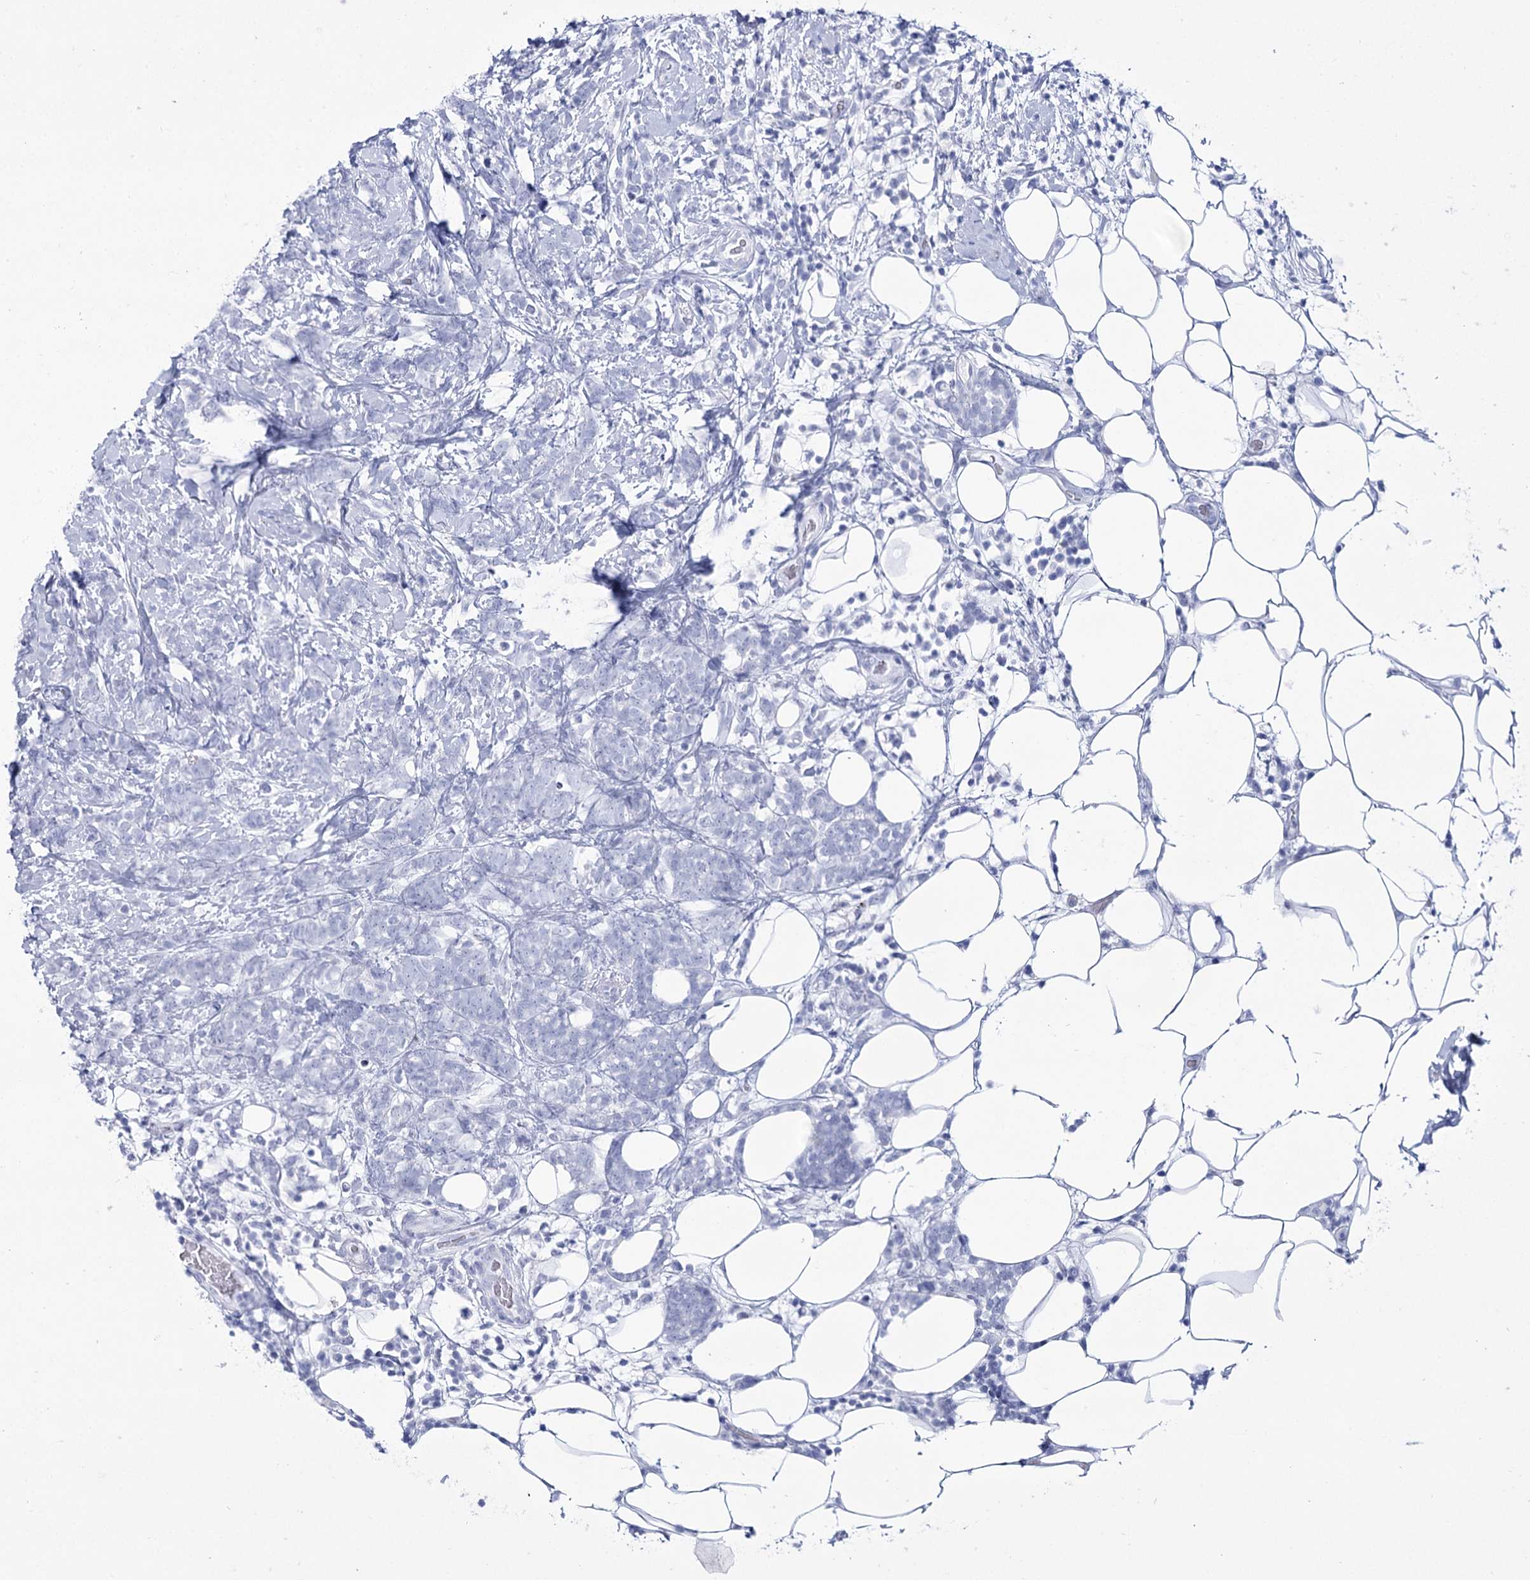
{"staining": {"intensity": "negative", "quantity": "none", "location": "none"}, "tissue": "breast cancer", "cell_type": "Tumor cells", "image_type": "cancer", "snomed": [{"axis": "morphology", "description": "Lobular carcinoma"}, {"axis": "topography", "description": "Breast"}], "caption": "DAB immunohistochemical staining of human lobular carcinoma (breast) shows no significant expression in tumor cells. Nuclei are stained in blue.", "gene": "RNF186", "patient": {"sex": "female", "age": 58}}